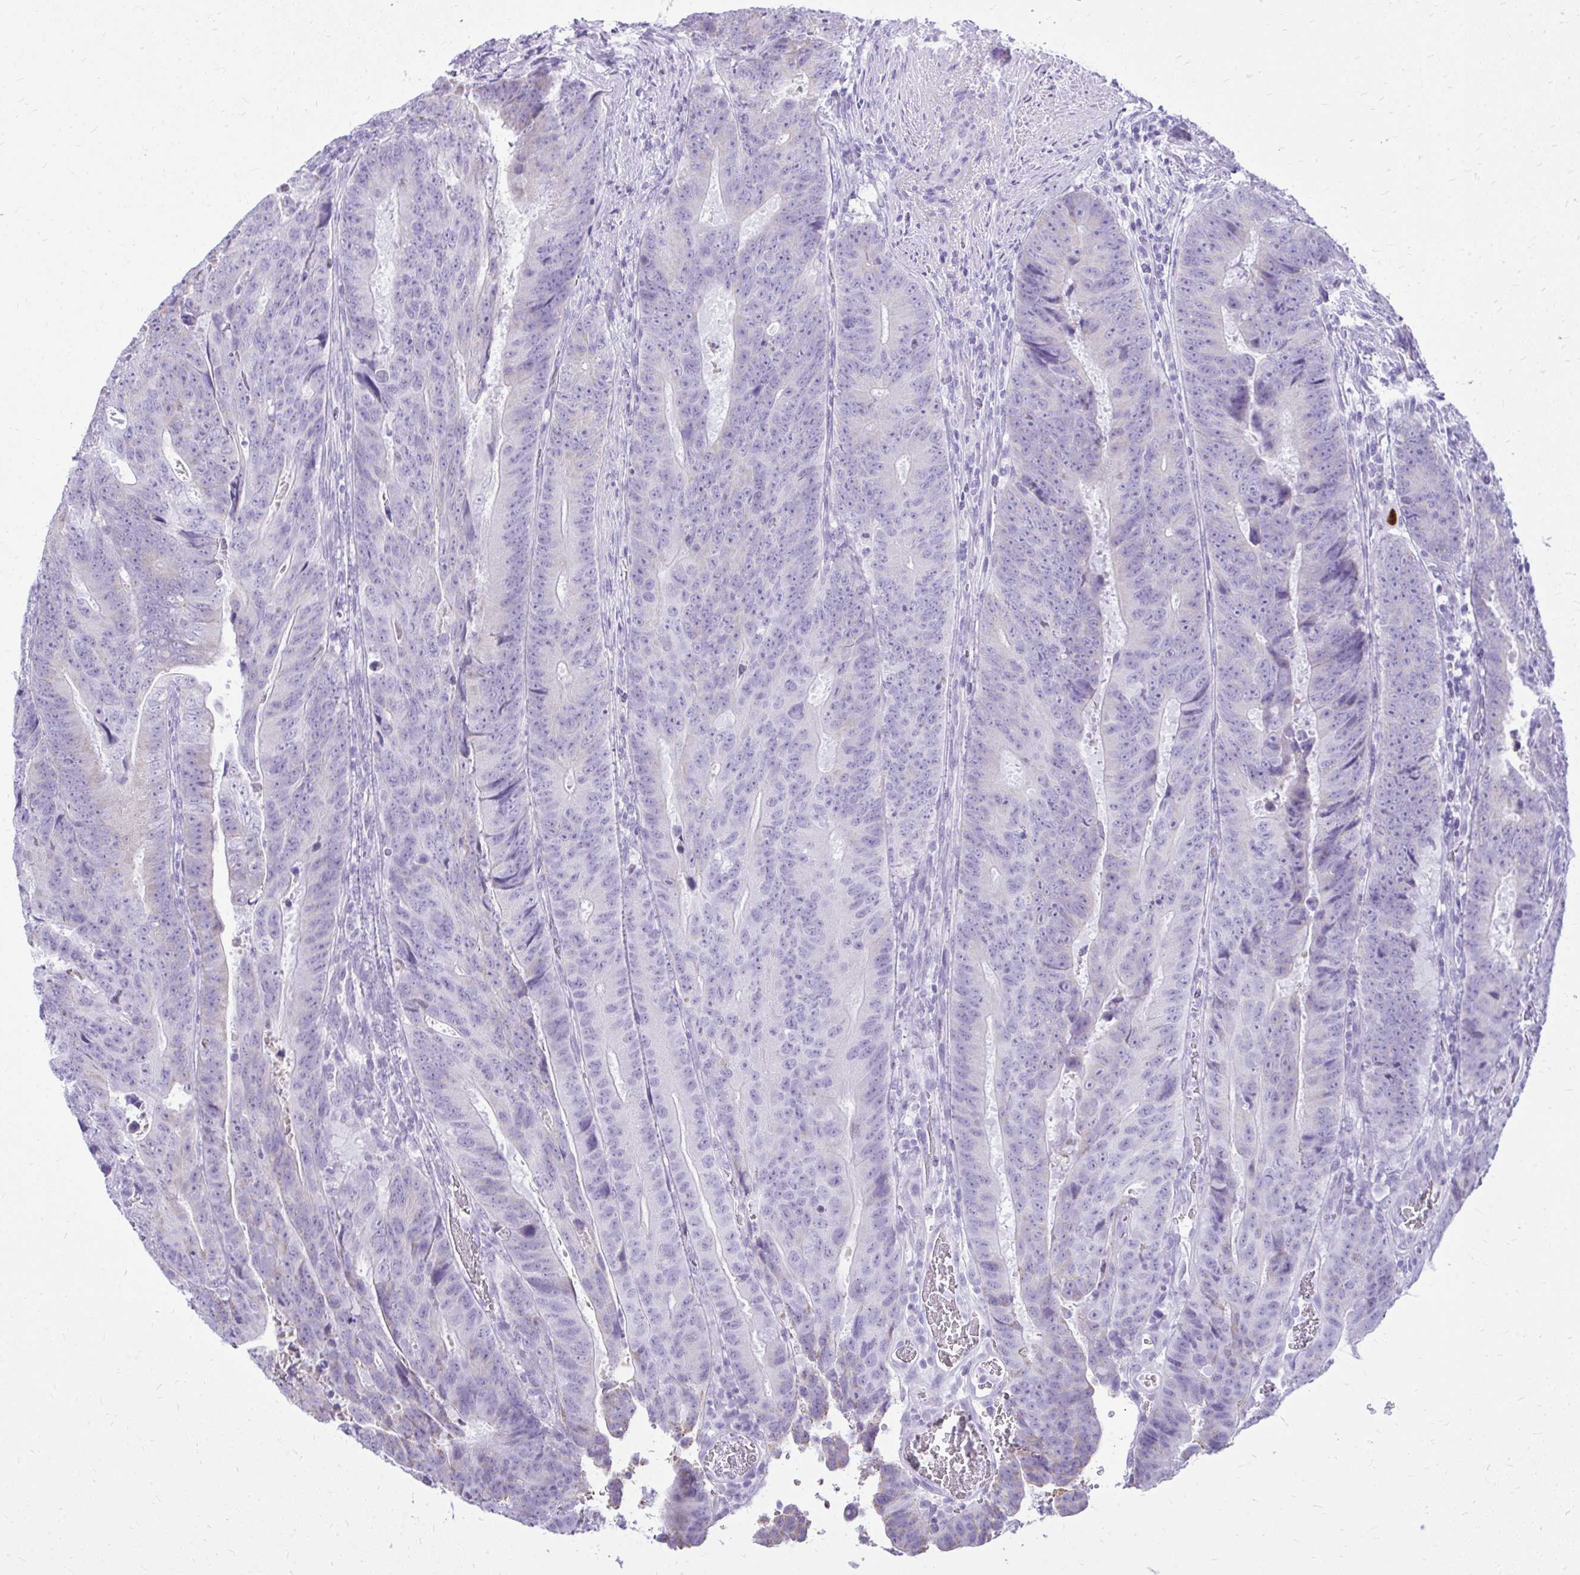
{"staining": {"intensity": "negative", "quantity": "none", "location": "none"}, "tissue": "colorectal cancer", "cell_type": "Tumor cells", "image_type": "cancer", "snomed": [{"axis": "morphology", "description": "Adenocarcinoma, NOS"}, {"axis": "topography", "description": "Colon"}], "caption": "Immunohistochemistry of adenocarcinoma (colorectal) displays no positivity in tumor cells.", "gene": "RALYL", "patient": {"sex": "female", "age": 48}}